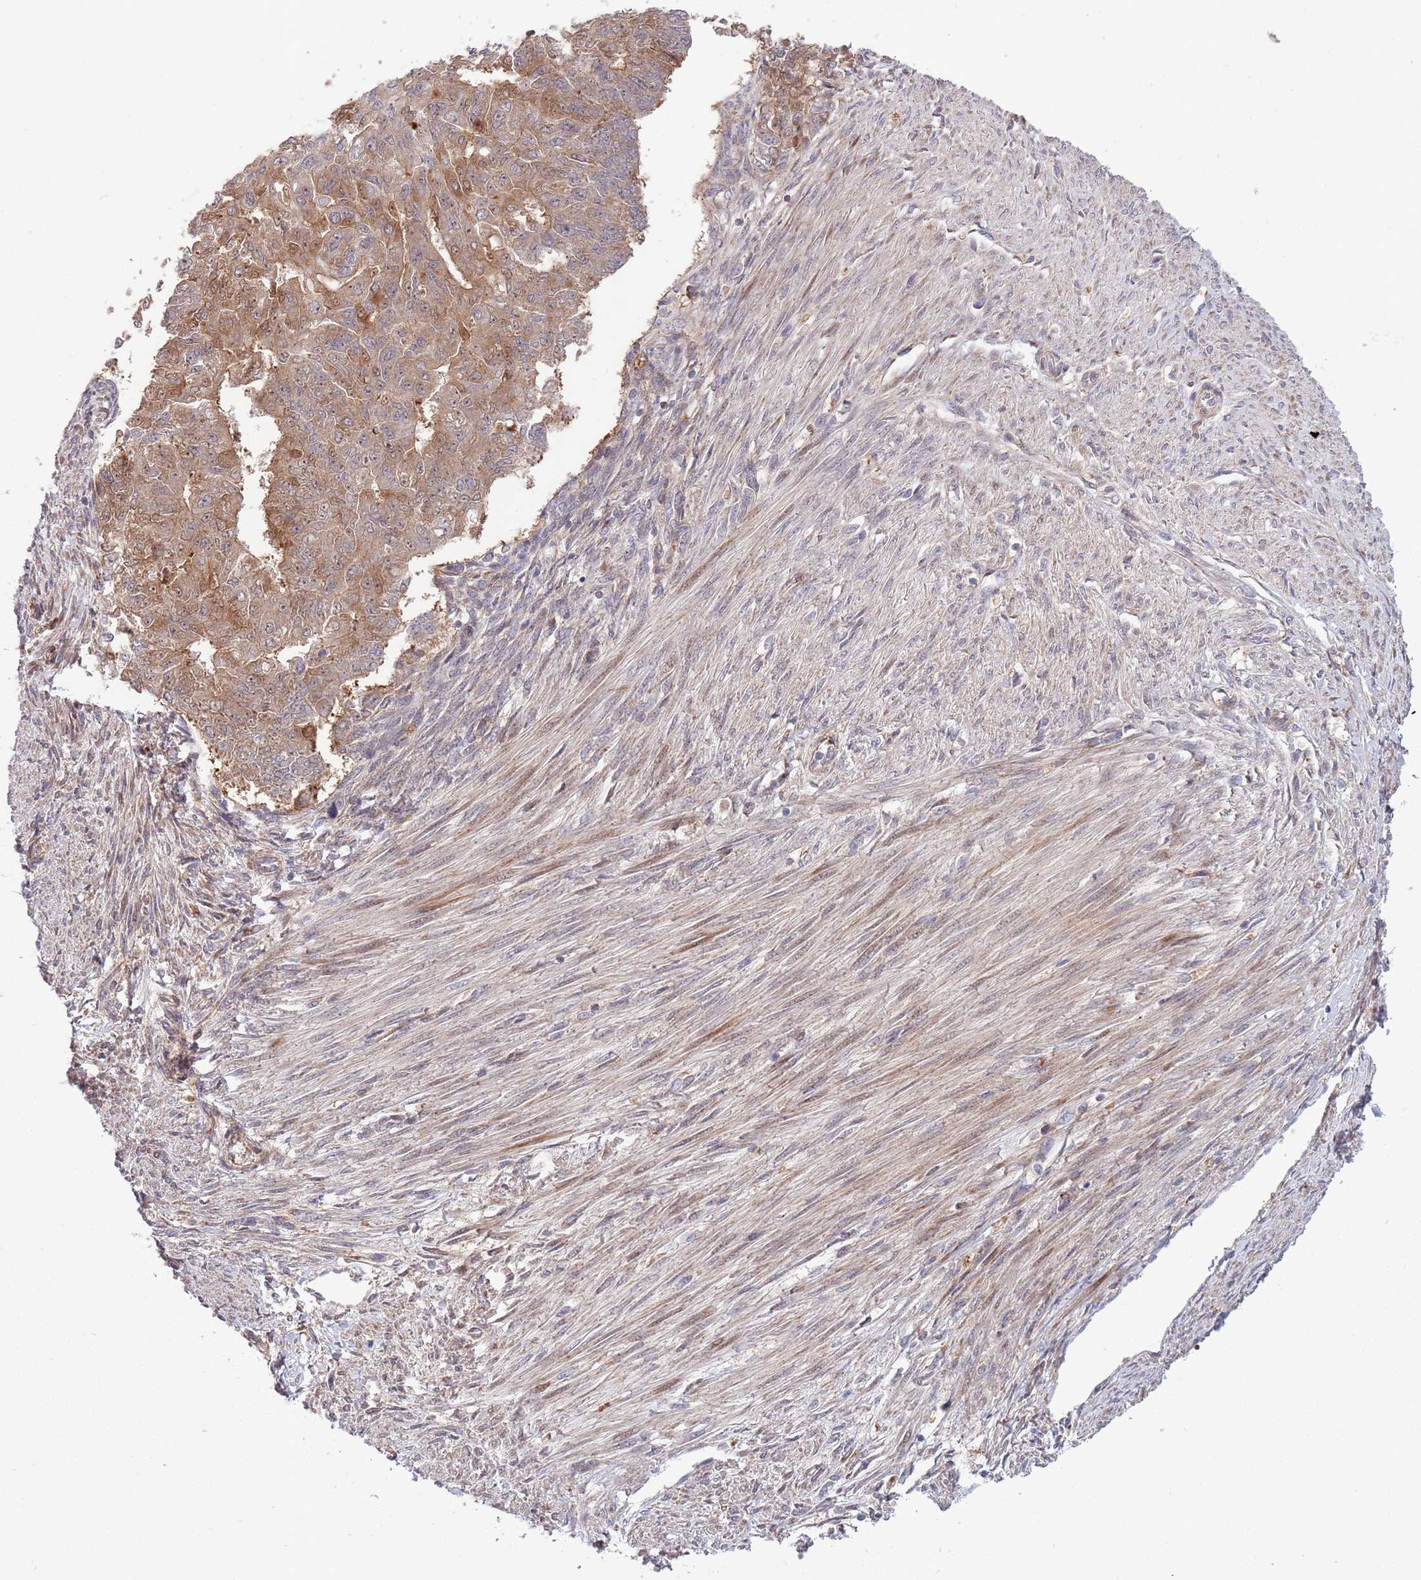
{"staining": {"intensity": "moderate", "quantity": ">75%", "location": "cytoplasmic/membranous"}, "tissue": "endometrial cancer", "cell_type": "Tumor cells", "image_type": "cancer", "snomed": [{"axis": "morphology", "description": "Adenocarcinoma, NOS"}, {"axis": "topography", "description": "Endometrium"}], "caption": "Immunohistochemical staining of endometrial cancer reveals medium levels of moderate cytoplasmic/membranous protein staining in about >75% of tumor cells.", "gene": "NT5DC4", "patient": {"sex": "female", "age": 32}}